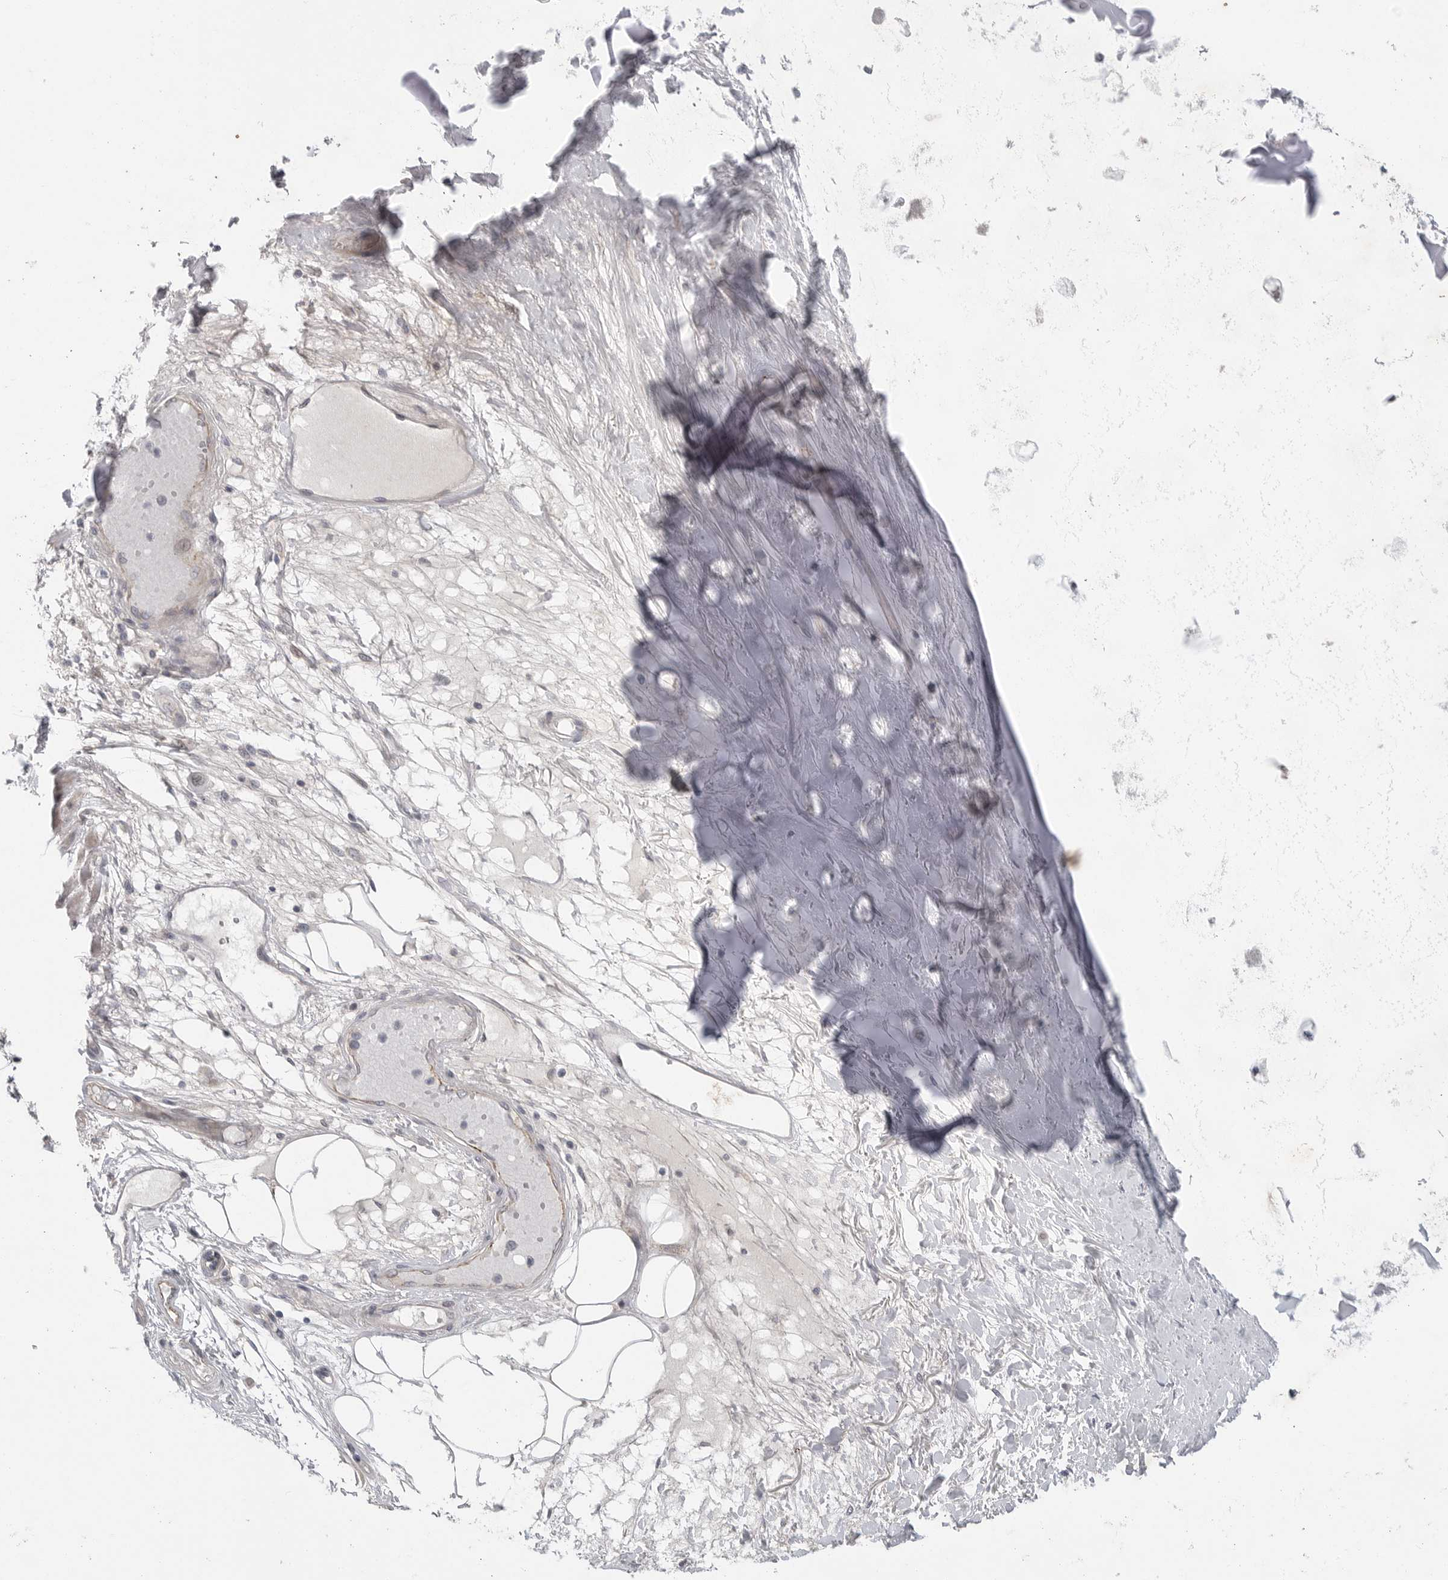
{"staining": {"intensity": "negative", "quantity": "none", "location": "none"}, "tissue": "adipose tissue", "cell_type": "Adipocytes", "image_type": "normal", "snomed": [{"axis": "morphology", "description": "Normal tissue, NOS"}, {"axis": "topography", "description": "Bronchus"}], "caption": "Image shows no protein expression in adipocytes of unremarkable adipose tissue. (DAB (3,3'-diaminobenzidine) IHC visualized using brightfield microscopy, high magnification).", "gene": "FBXO43", "patient": {"sex": "male", "age": 66}}